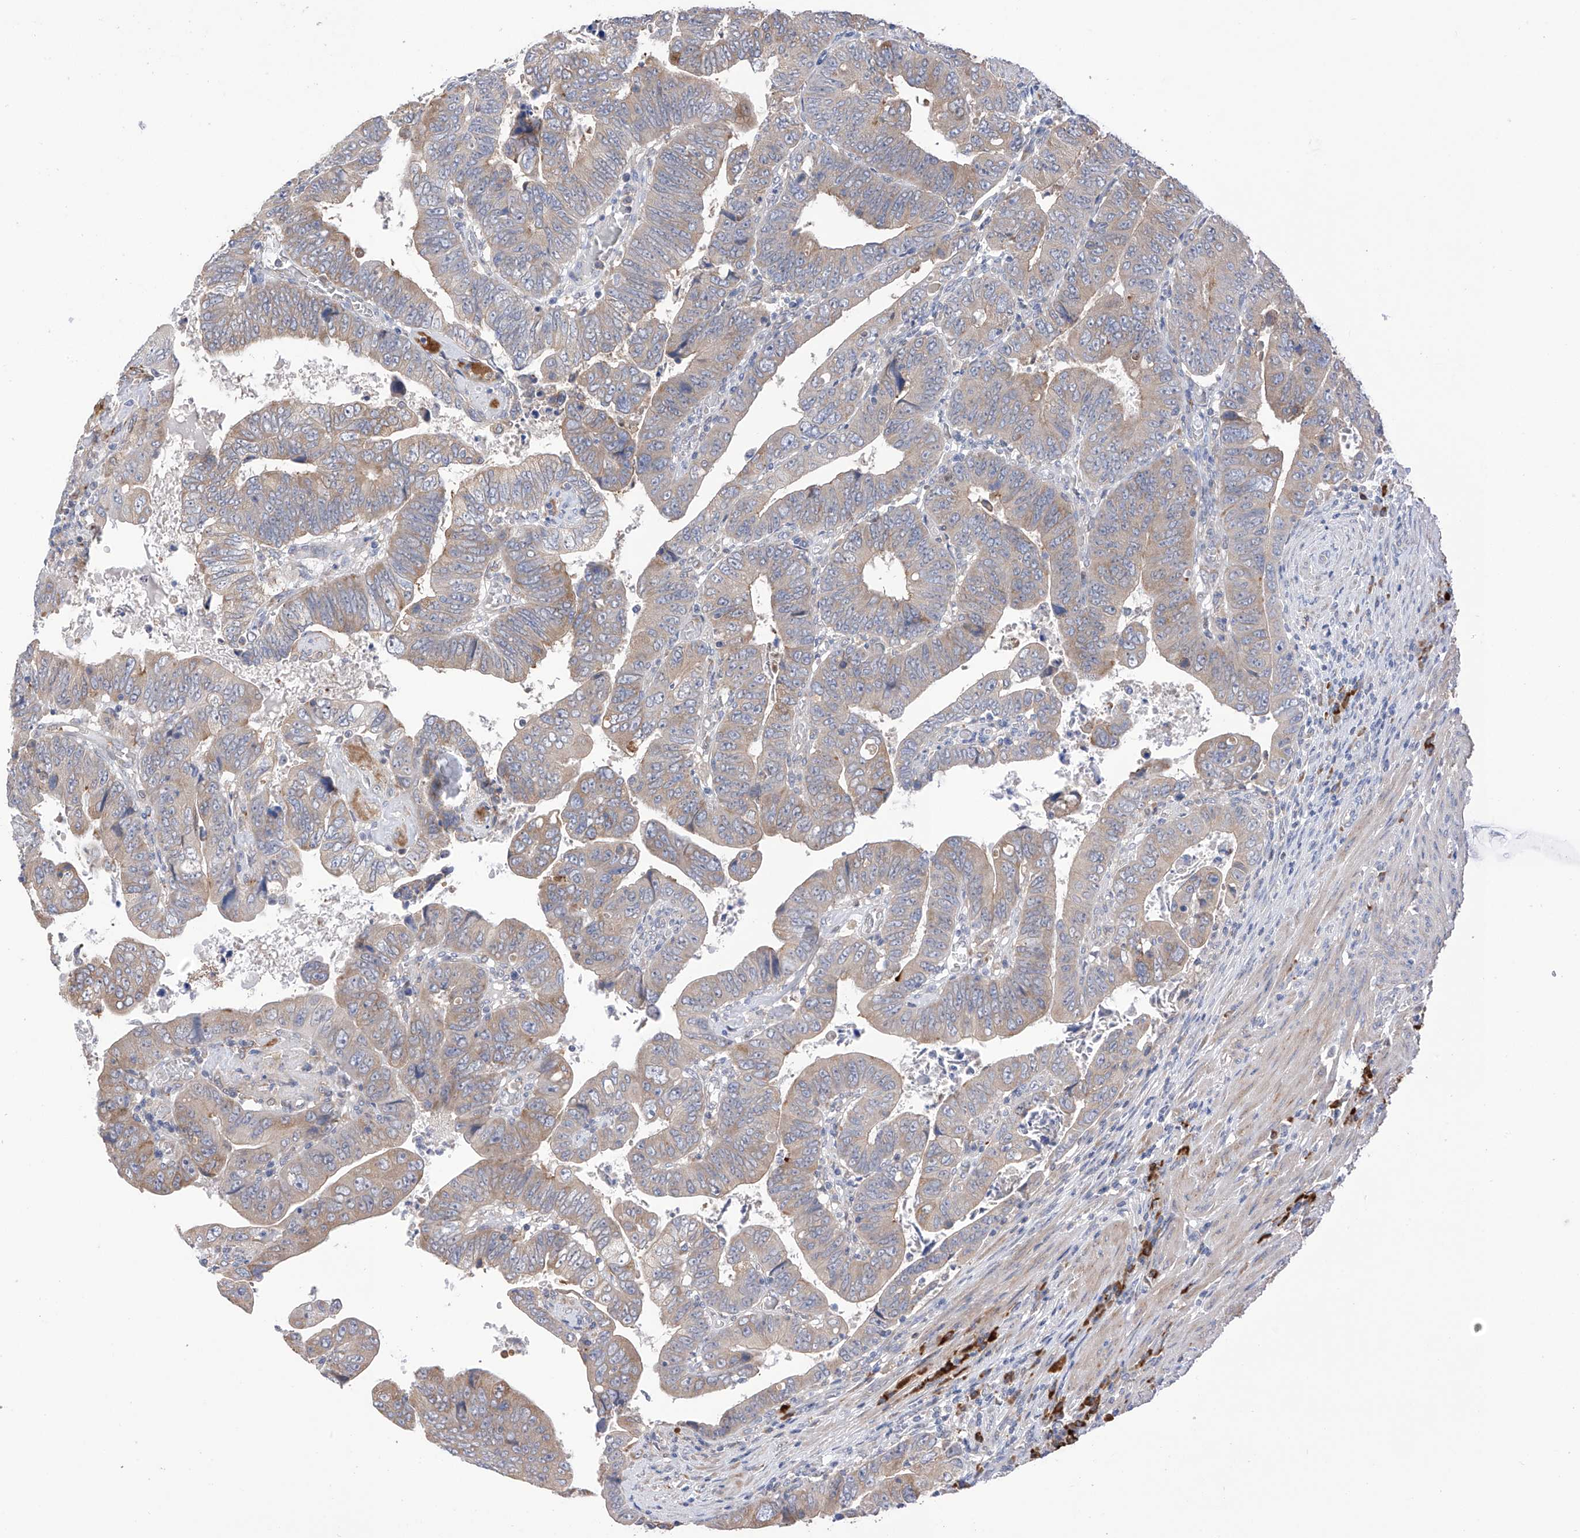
{"staining": {"intensity": "weak", "quantity": "25%-75%", "location": "cytoplasmic/membranous"}, "tissue": "colorectal cancer", "cell_type": "Tumor cells", "image_type": "cancer", "snomed": [{"axis": "morphology", "description": "Normal tissue, NOS"}, {"axis": "morphology", "description": "Adenocarcinoma, NOS"}, {"axis": "topography", "description": "Rectum"}], "caption": "Immunohistochemistry (DAB (3,3'-diaminobenzidine)) staining of human colorectal cancer (adenocarcinoma) displays weak cytoplasmic/membranous protein staining in approximately 25%-75% of tumor cells.", "gene": "REC8", "patient": {"sex": "female", "age": 65}}